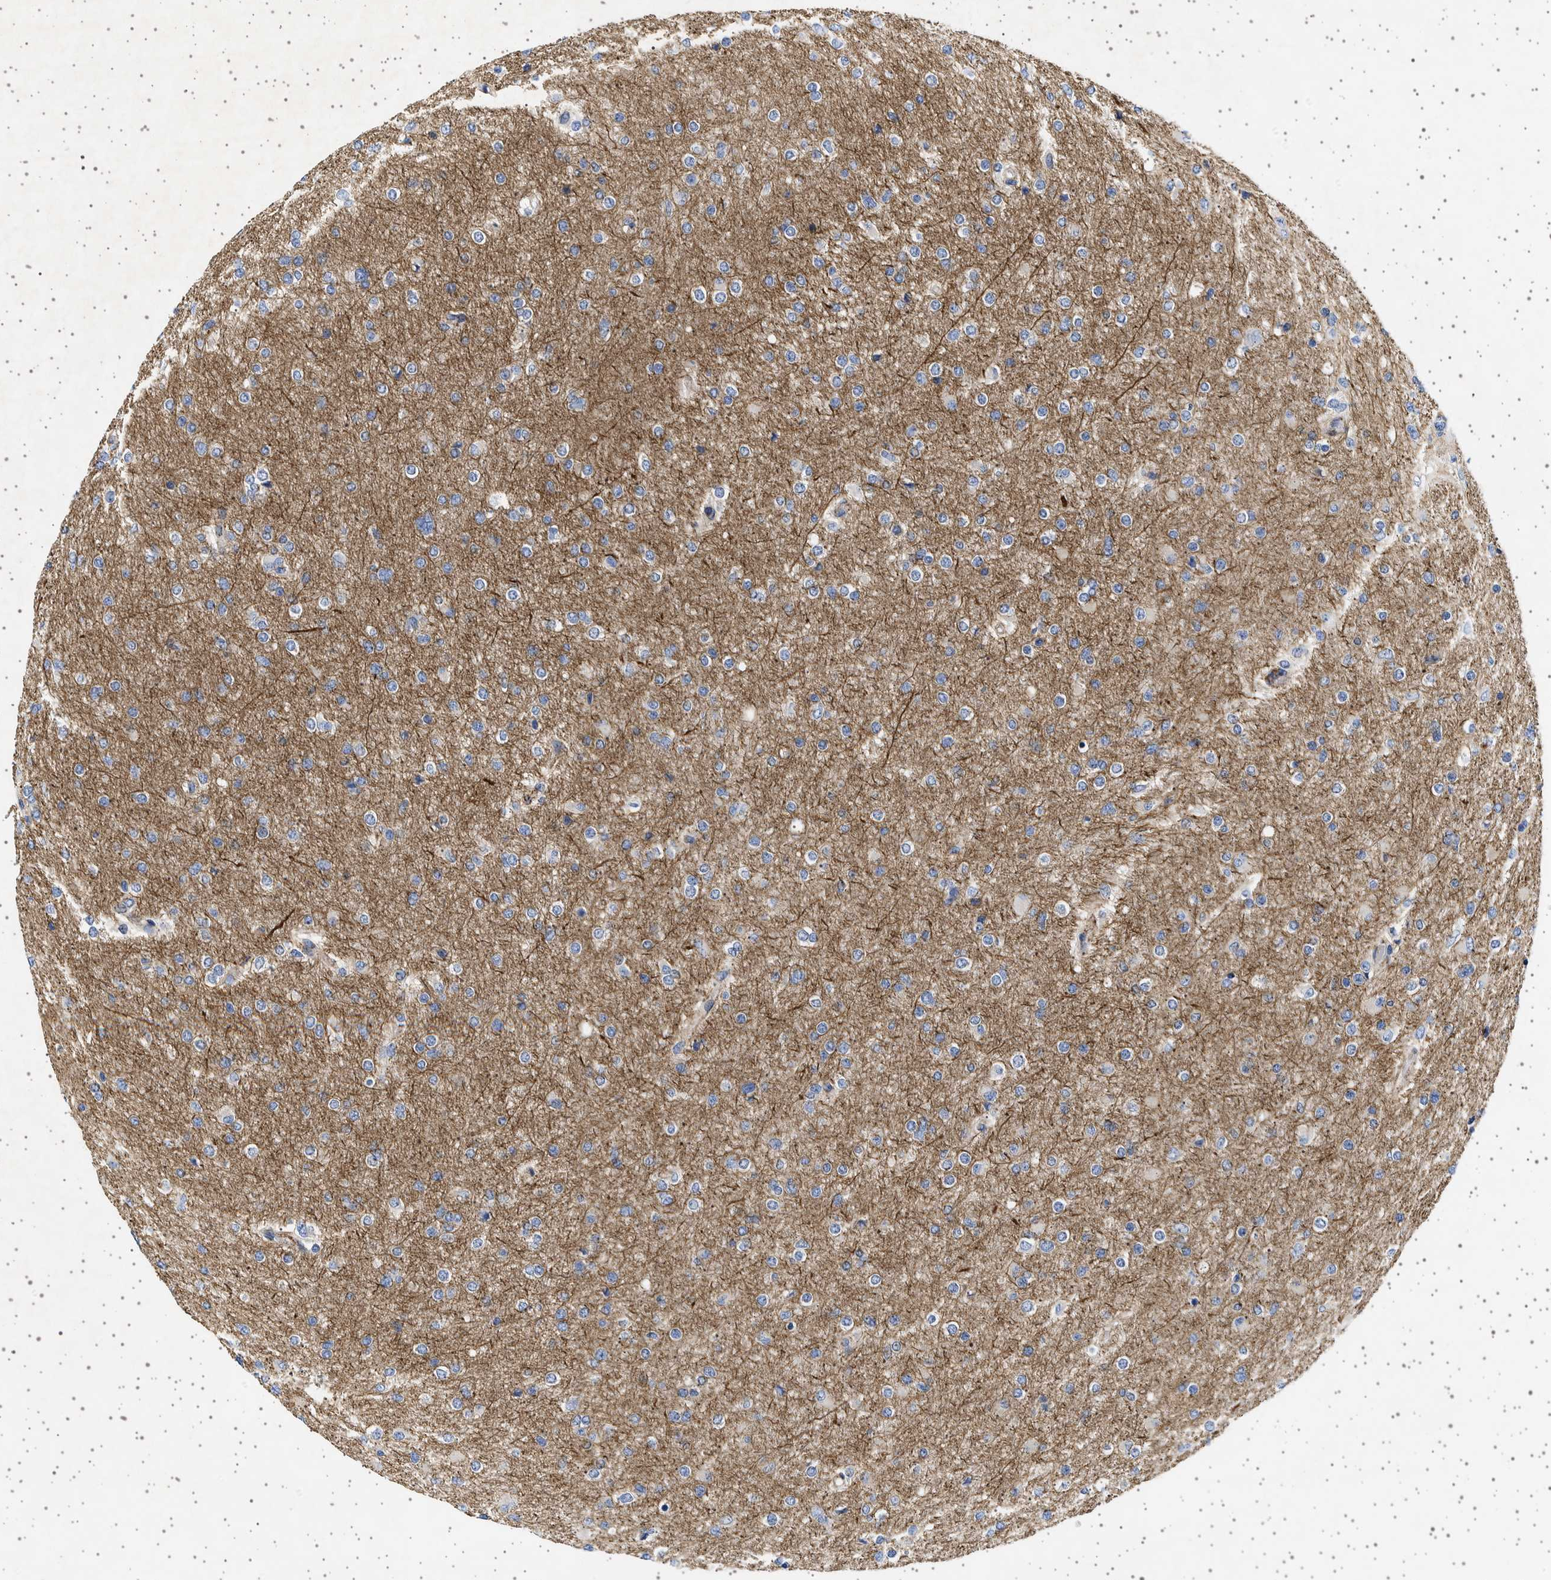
{"staining": {"intensity": "negative", "quantity": "none", "location": "none"}, "tissue": "glioma", "cell_type": "Tumor cells", "image_type": "cancer", "snomed": [{"axis": "morphology", "description": "Glioma, malignant, High grade"}, {"axis": "topography", "description": "Cerebral cortex"}], "caption": "Glioma was stained to show a protein in brown. There is no significant positivity in tumor cells. (Immunohistochemistry (ihc), brightfield microscopy, high magnification).", "gene": "SEPTIN4", "patient": {"sex": "female", "age": 36}}